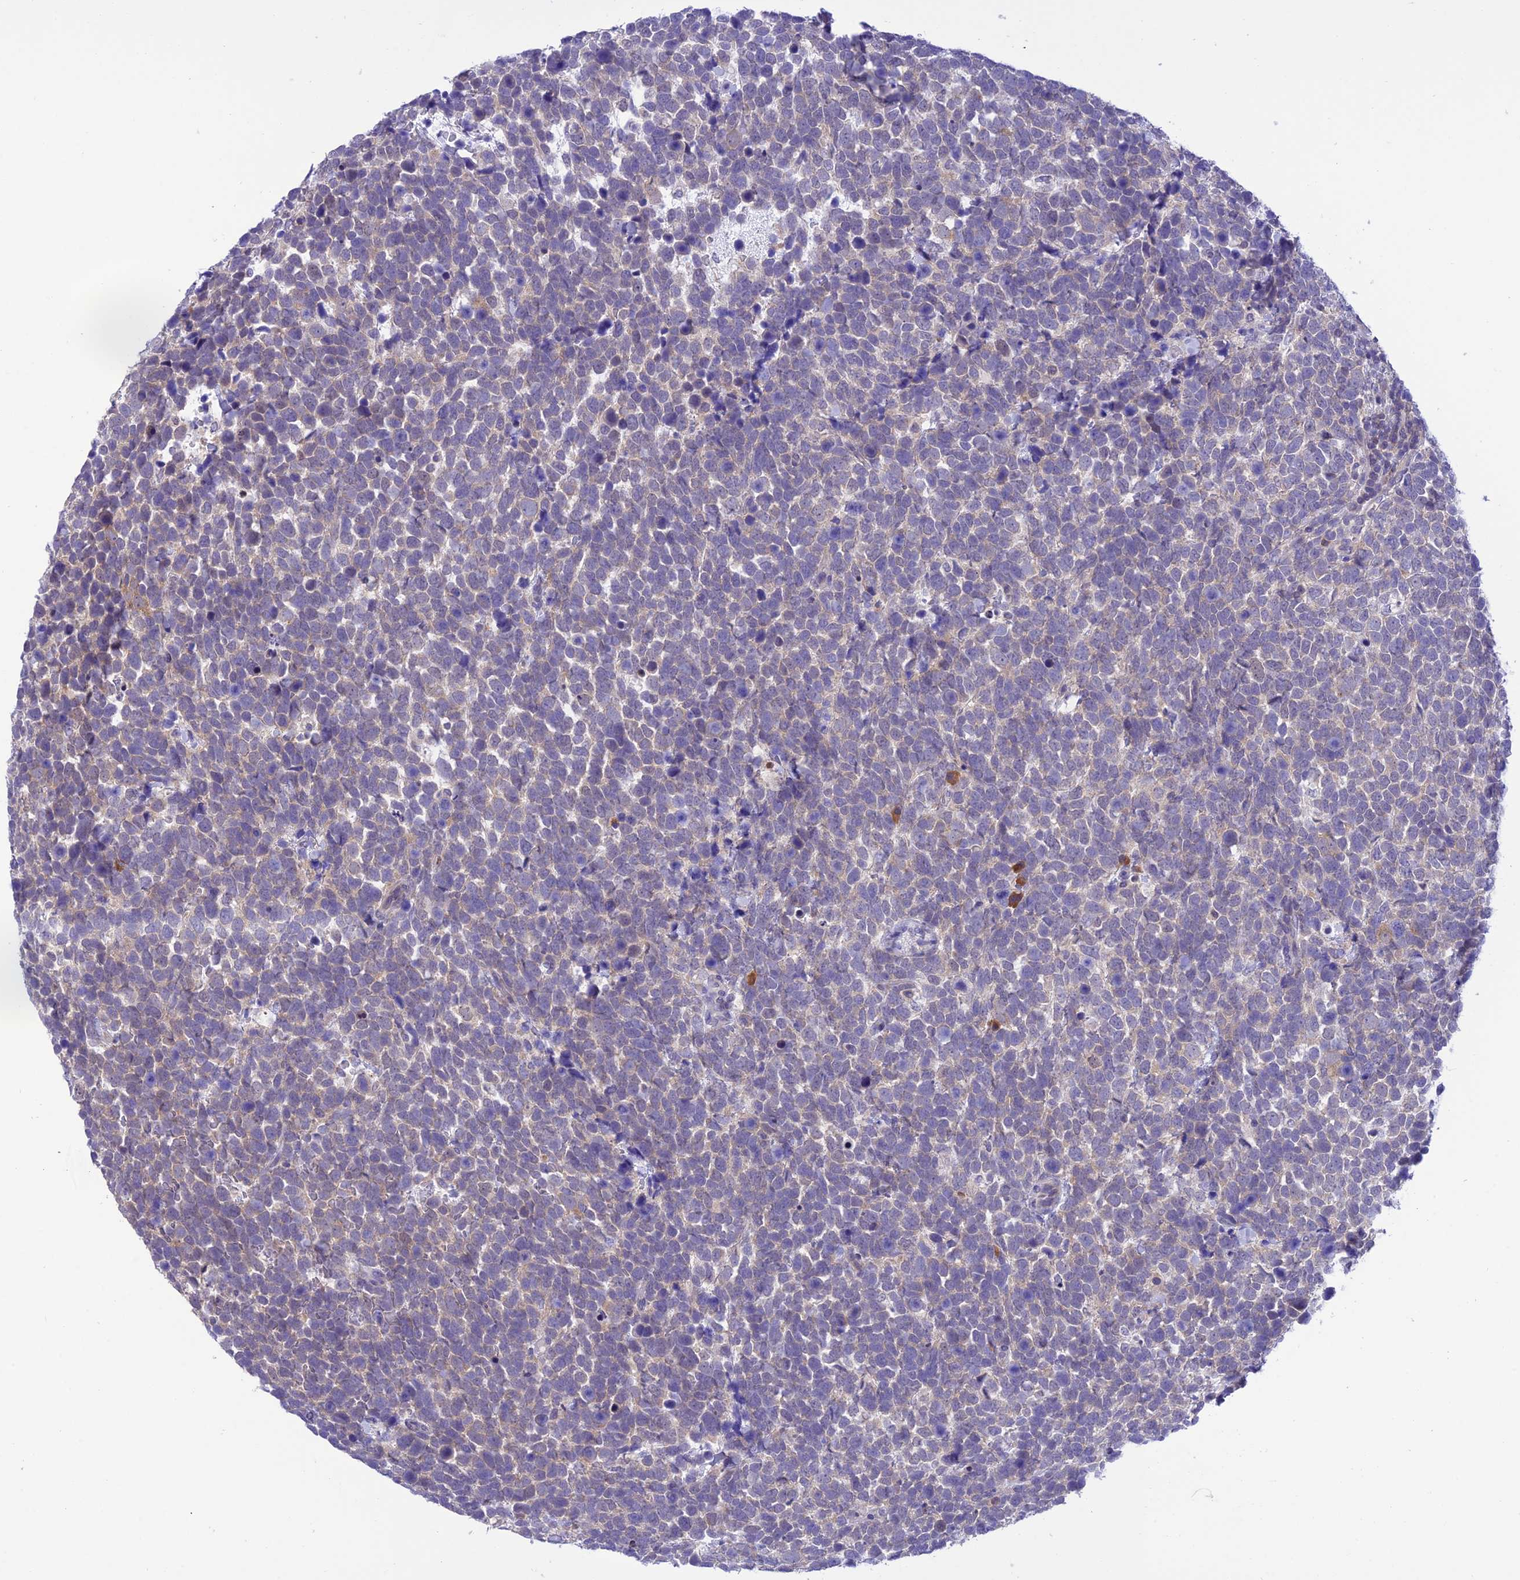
{"staining": {"intensity": "weak", "quantity": "25%-75%", "location": "cytoplasmic/membranous"}, "tissue": "urothelial cancer", "cell_type": "Tumor cells", "image_type": "cancer", "snomed": [{"axis": "morphology", "description": "Urothelial carcinoma, High grade"}, {"axis": "topography", "description": "Urinary bladder"}], "caption": "Protein staining of urothelial cancer tissue demonstrates weak cytoplasmic/membranous staining in approximately 25%-75% of tumor cells. (DAB (3,3'-diaminobenzidine) = brown stain, brightfield microscopy at high magnification).", "gene": "RNF126", "patient": {"sex": "female", "age": 82}}